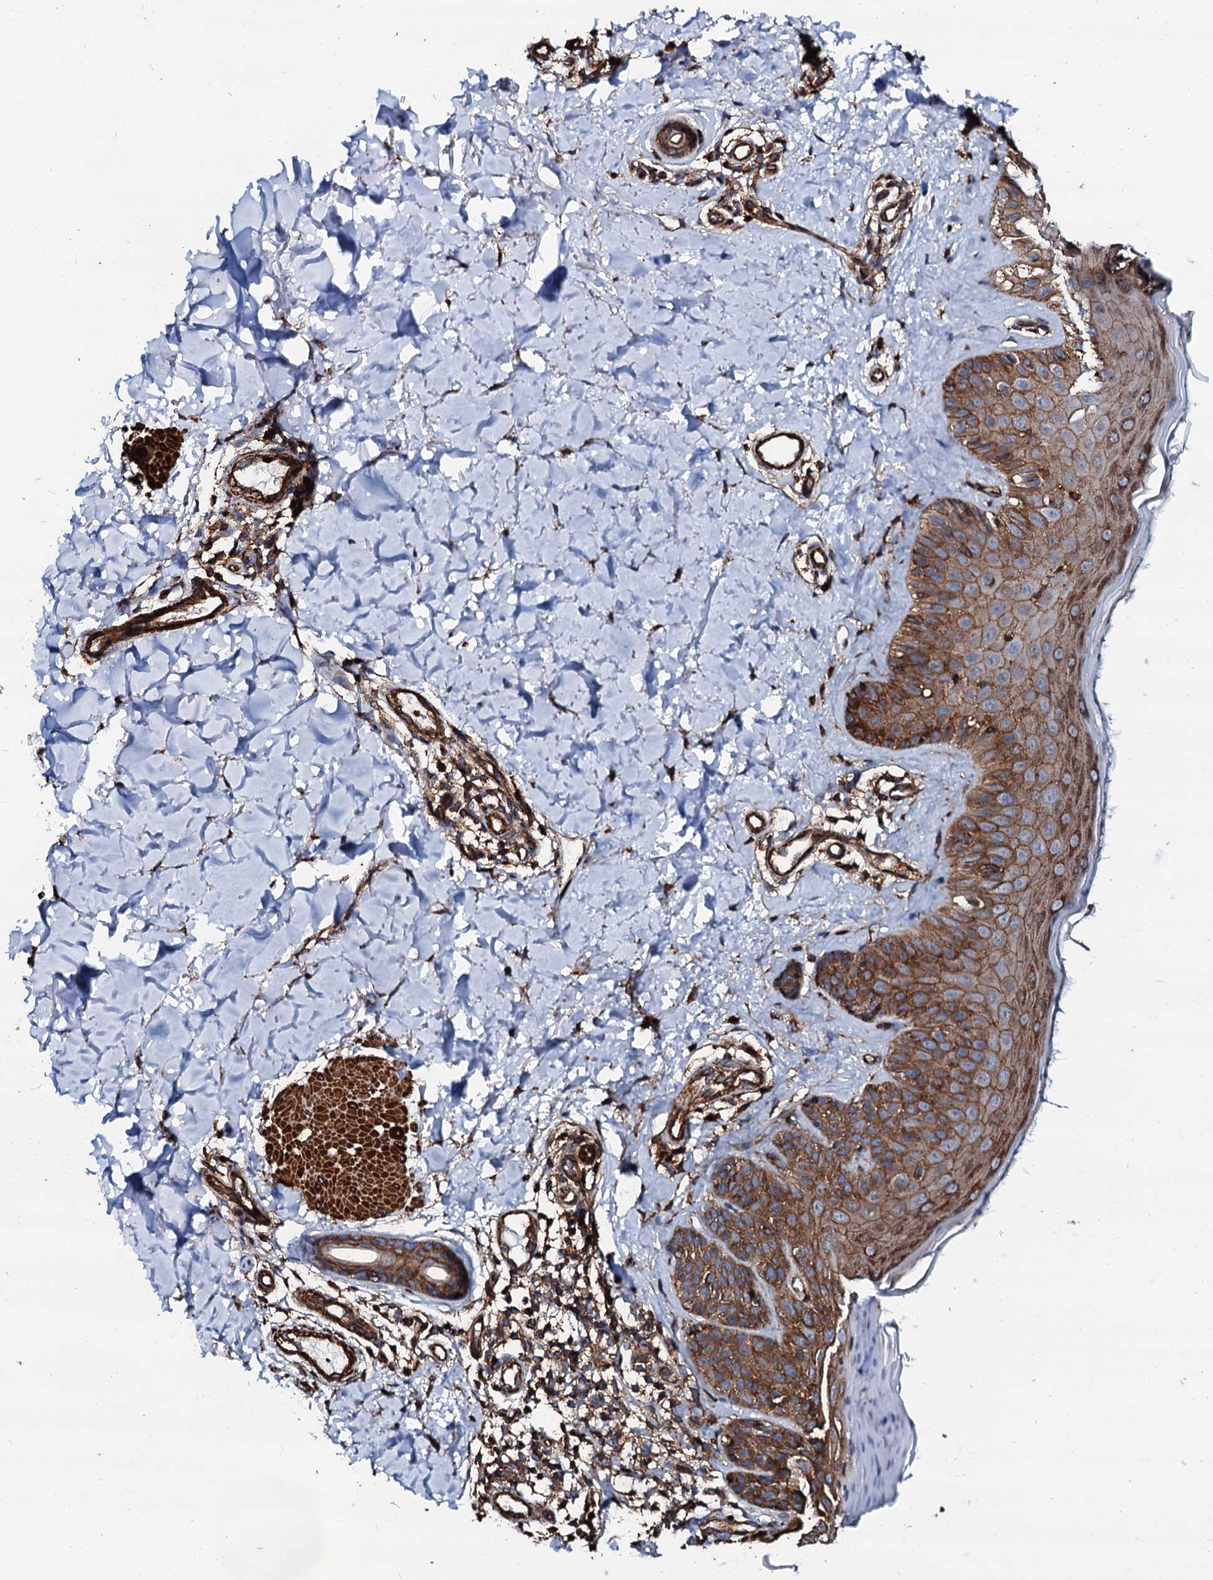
{"staining": {"intensity": "strong", "quantity": ">75%", "location": "cytoplasmic/membranous"}, "tissue": "skin", "cell_type": "Fibroblasts", "image_type": "normal", "snomed": [{"axis": "morphology", "description": "Normal tissue, NOS"}, {"axis": "topography", "description": "Skin"}], "caption": "About >75% of fibroblasts in benign skin display strong cytoplasmic/membranous protein expression as visualized by brown immunohistochemical staining.", "gene": "INTS10", "patient": {"sex": "male", "age": 52}}